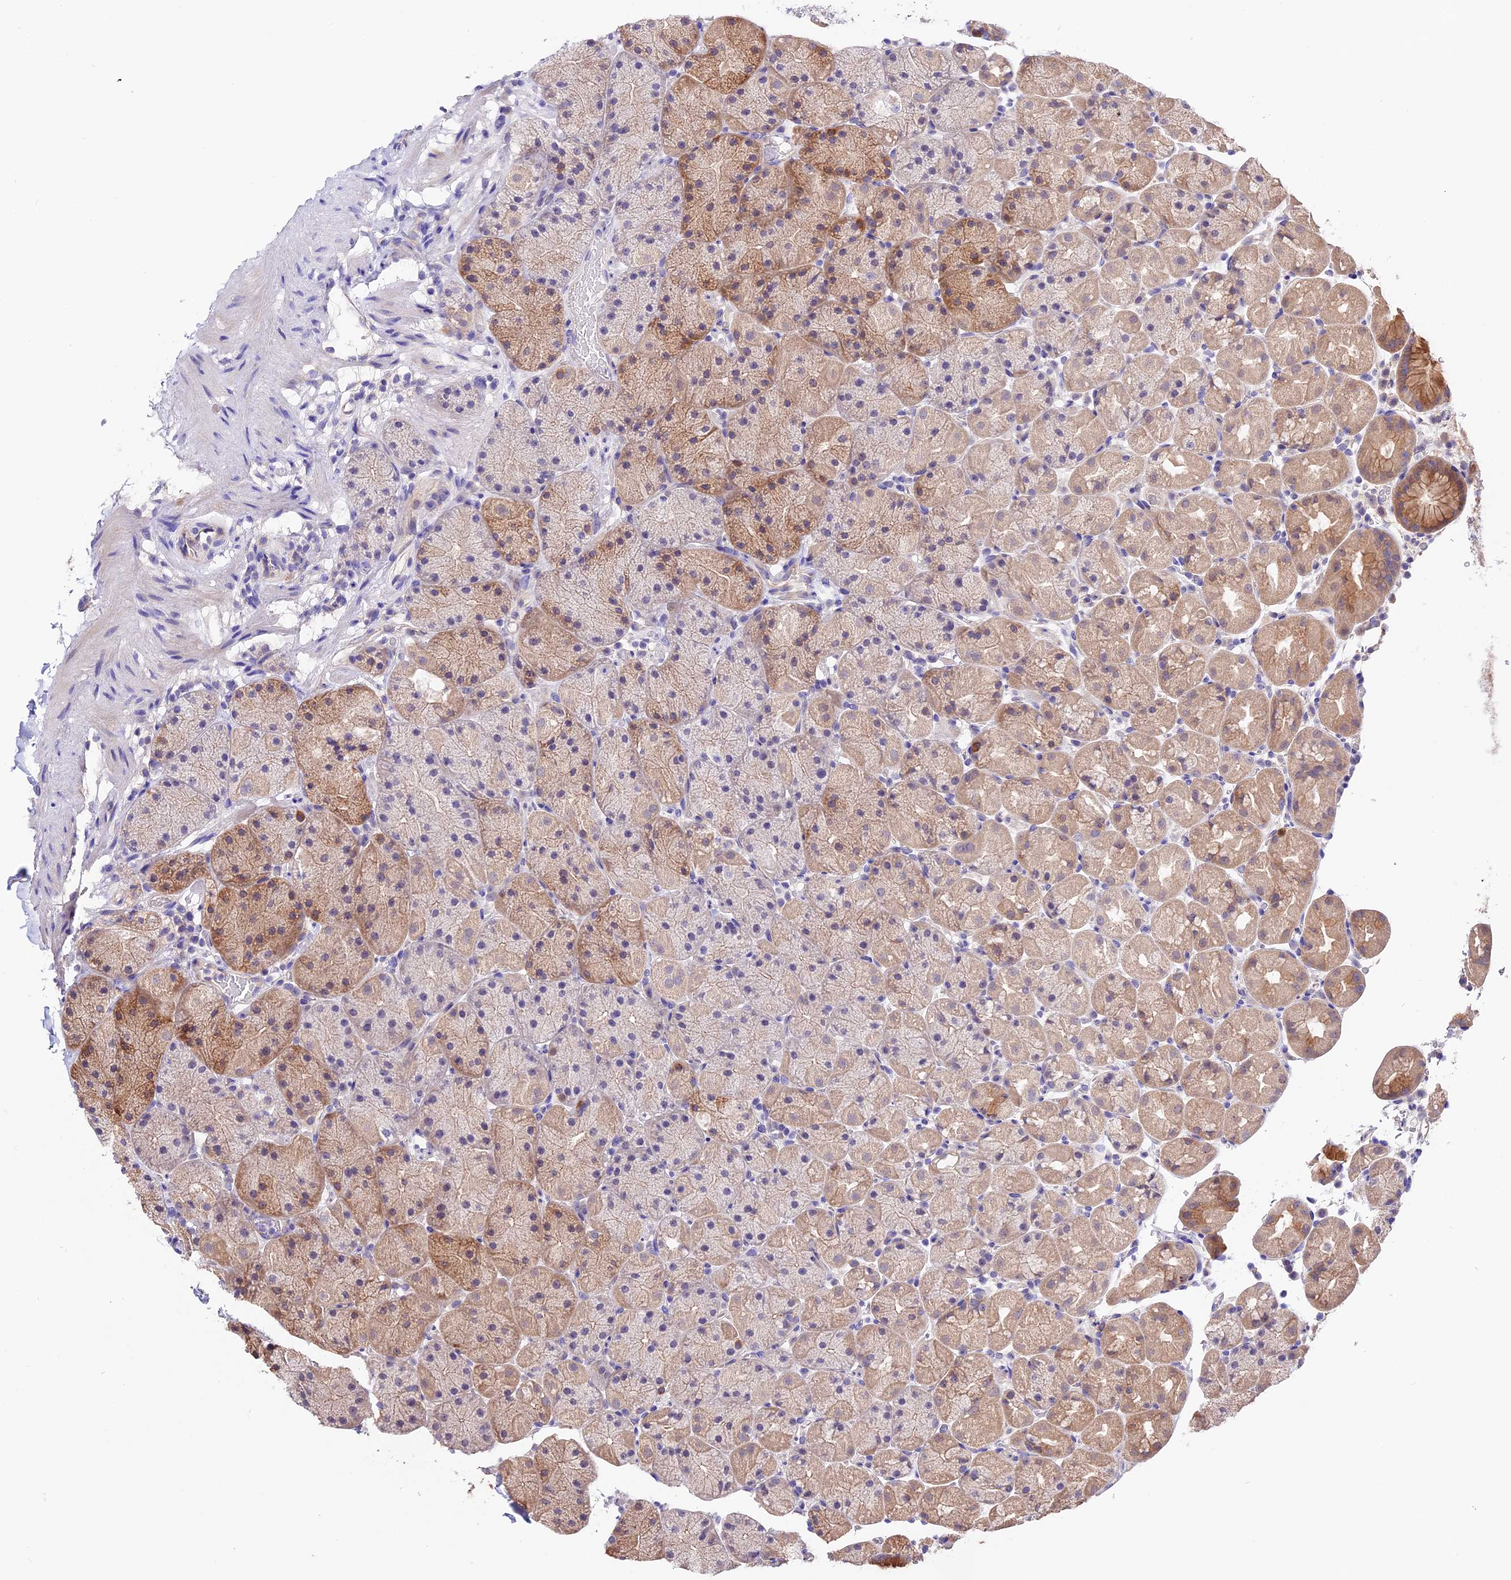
{"staining": {"intensity": "moderate", "quantity": "<25%", "location": "cytoplasmic/membranous"}, "tissue": "stomach", "cell_type": "Glandular cells", "image_type": "normal", "snomed": [{"axis": "morphology", "description": "Normal tissue, NOS"}, {"axis": "topography", "description": "Stomach, upper"}, {"axis": "topography", "description": "Stomach, lower"}], "caption": "Brown immunohistochemical staining in unremarkable human stomach exhibits moderate cytoplasmic/membranous expression in about <25% of glandular cells. (Stains: DAB (3,3'-diaminobenzidine) in brown, nuclei in blue, Microscopy: brightfield microscopy at high magnification).", "gene": "CES3", "patient": {"sex": "male", "age": 67}}